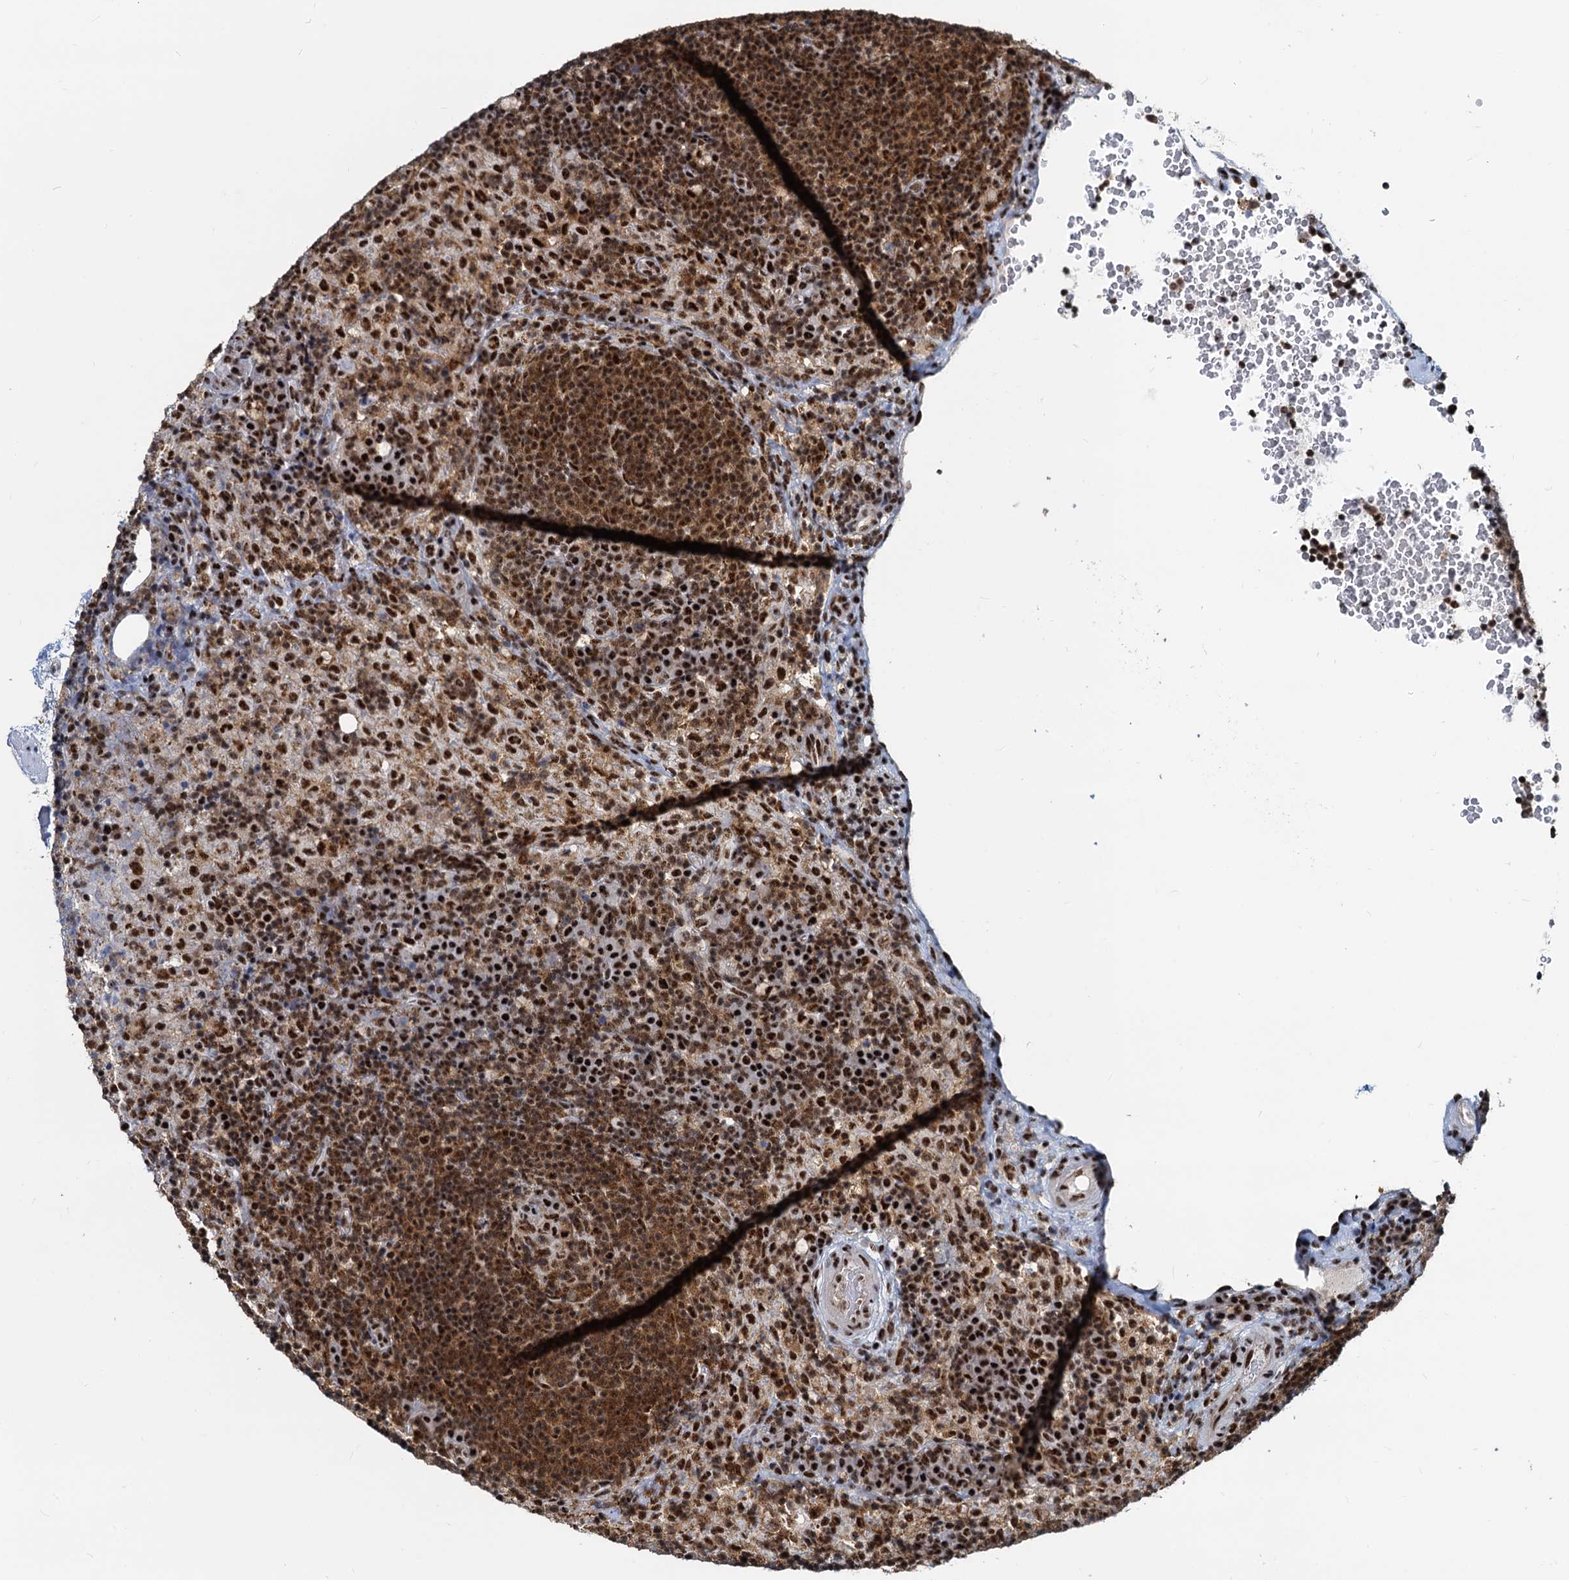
{"staining": {"intensity": "strong", "quantity": ">75%", "location": "nuclear"}, "tissue": "lymph node", "cell_type": "Non-germinal center cells", "image_type": "normal", "snomed": [{"axis": "morphology", "description": "Normal tissue, NOS"}, {"axis": "topography", "description": "Lymph node"}], "caption": "Lymph node stained with immunohistochemistry (IHC) displays strong nuclear staining in approximately >75% of non-germinal center cells. Using DAB (3,3'-diaminobenzidine) (brown) and hematoxylin (blue) stains, captured at high magnification using brightfield microscopy.", "gene": "RBM26", "patient": {"sex": "female", "age": 70}}